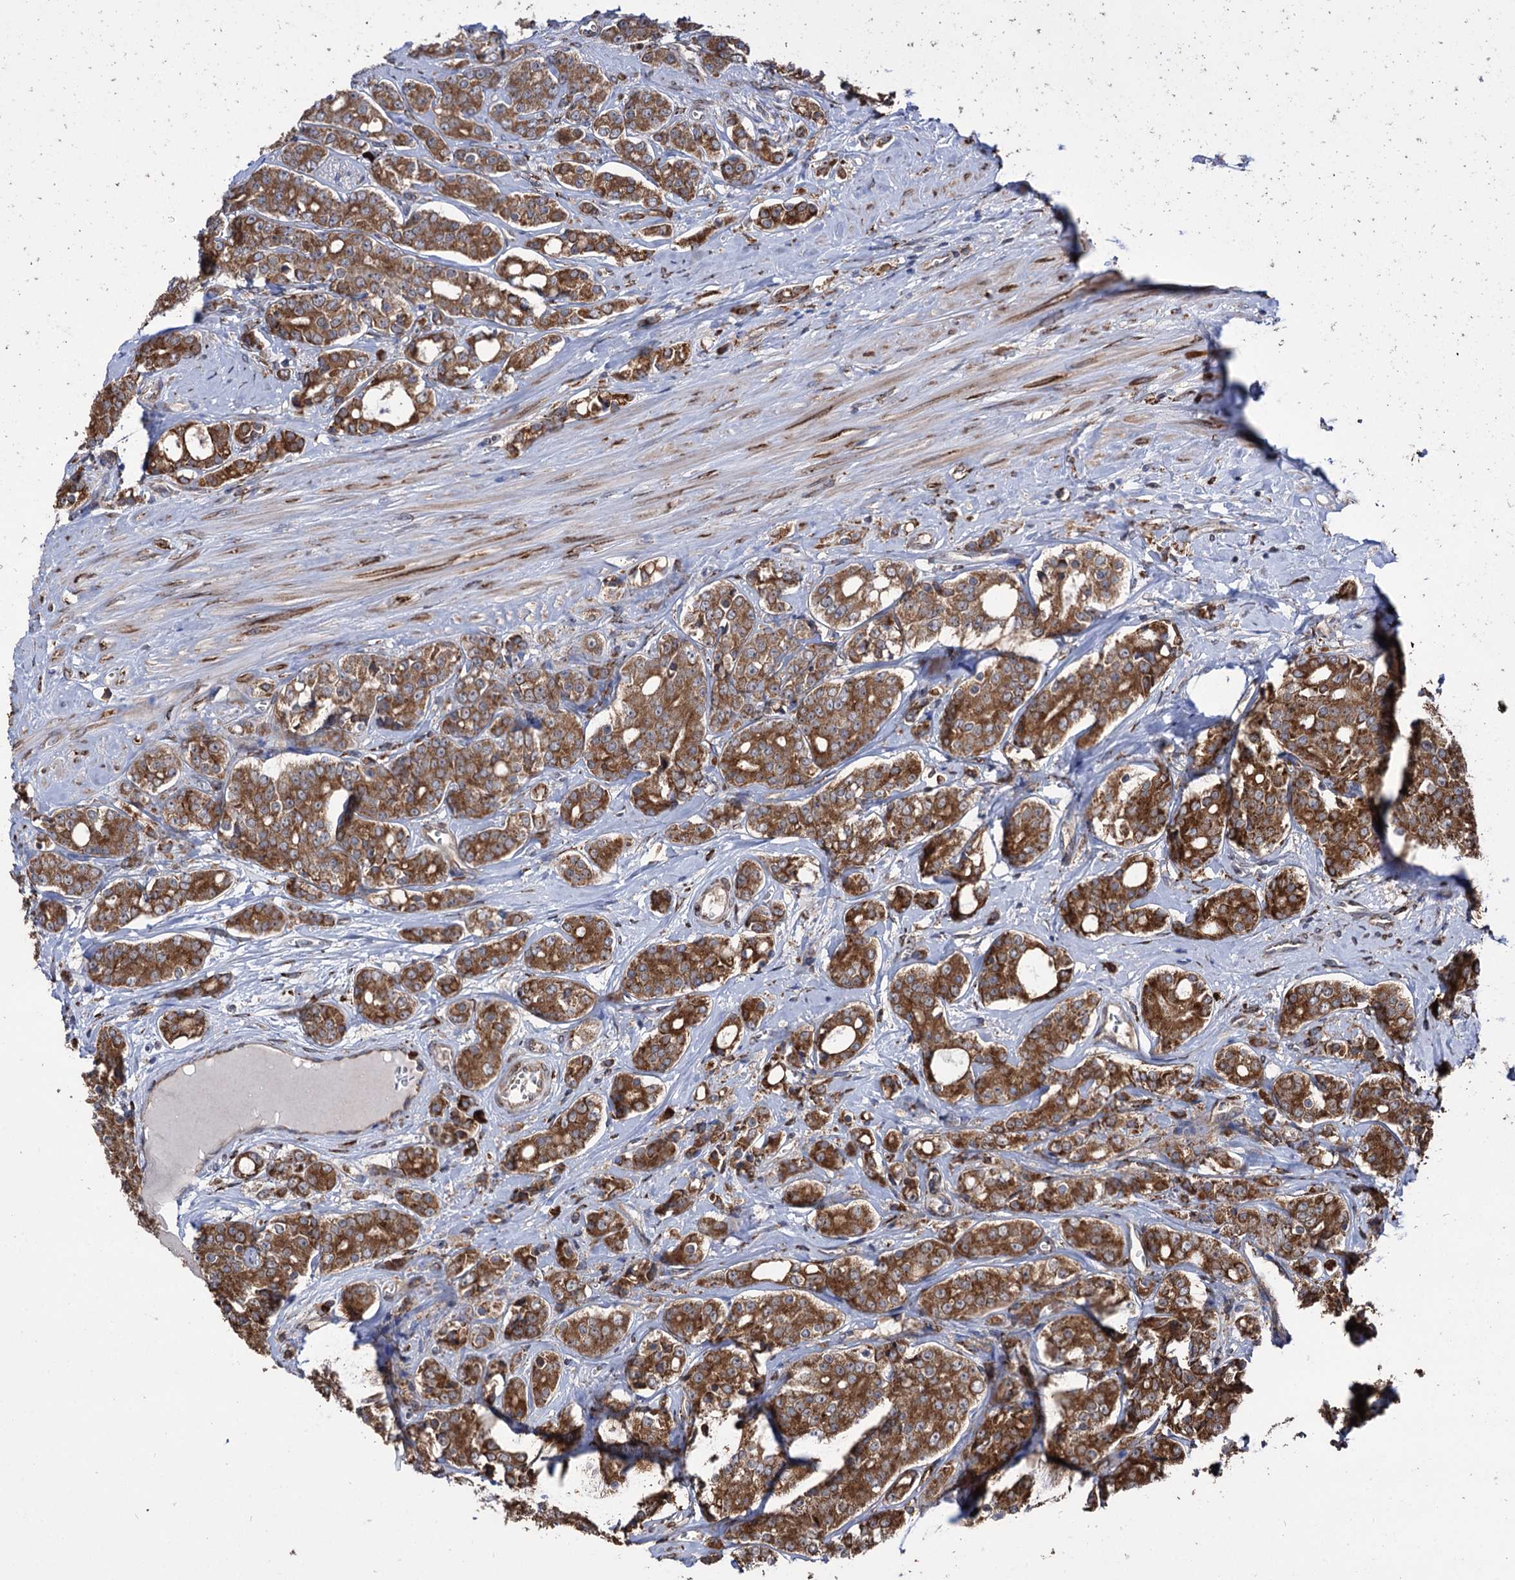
{"staining": {"intensity": "strong", "quantity": ">75%", "location": "cytoplasmic/membranous"}, "tissue": "prostate cancer", "cell_type": "Tumor cells", "image_type": "cancer", "snomed": [{"axis": "morphology", "description": "Adenocarcinoma, High grade"}, {"axis": "topography", "description": "Prostate"}], "caption": "Brown immunohistochemical staining in human adenocarcinoma (high-grade) (prostate) reveals strong cytoplasmic/membranous expression in approximately >75% of tumor cells.", "gene": "CDAN1", "patient": {"sex": "male", "age": 62}}